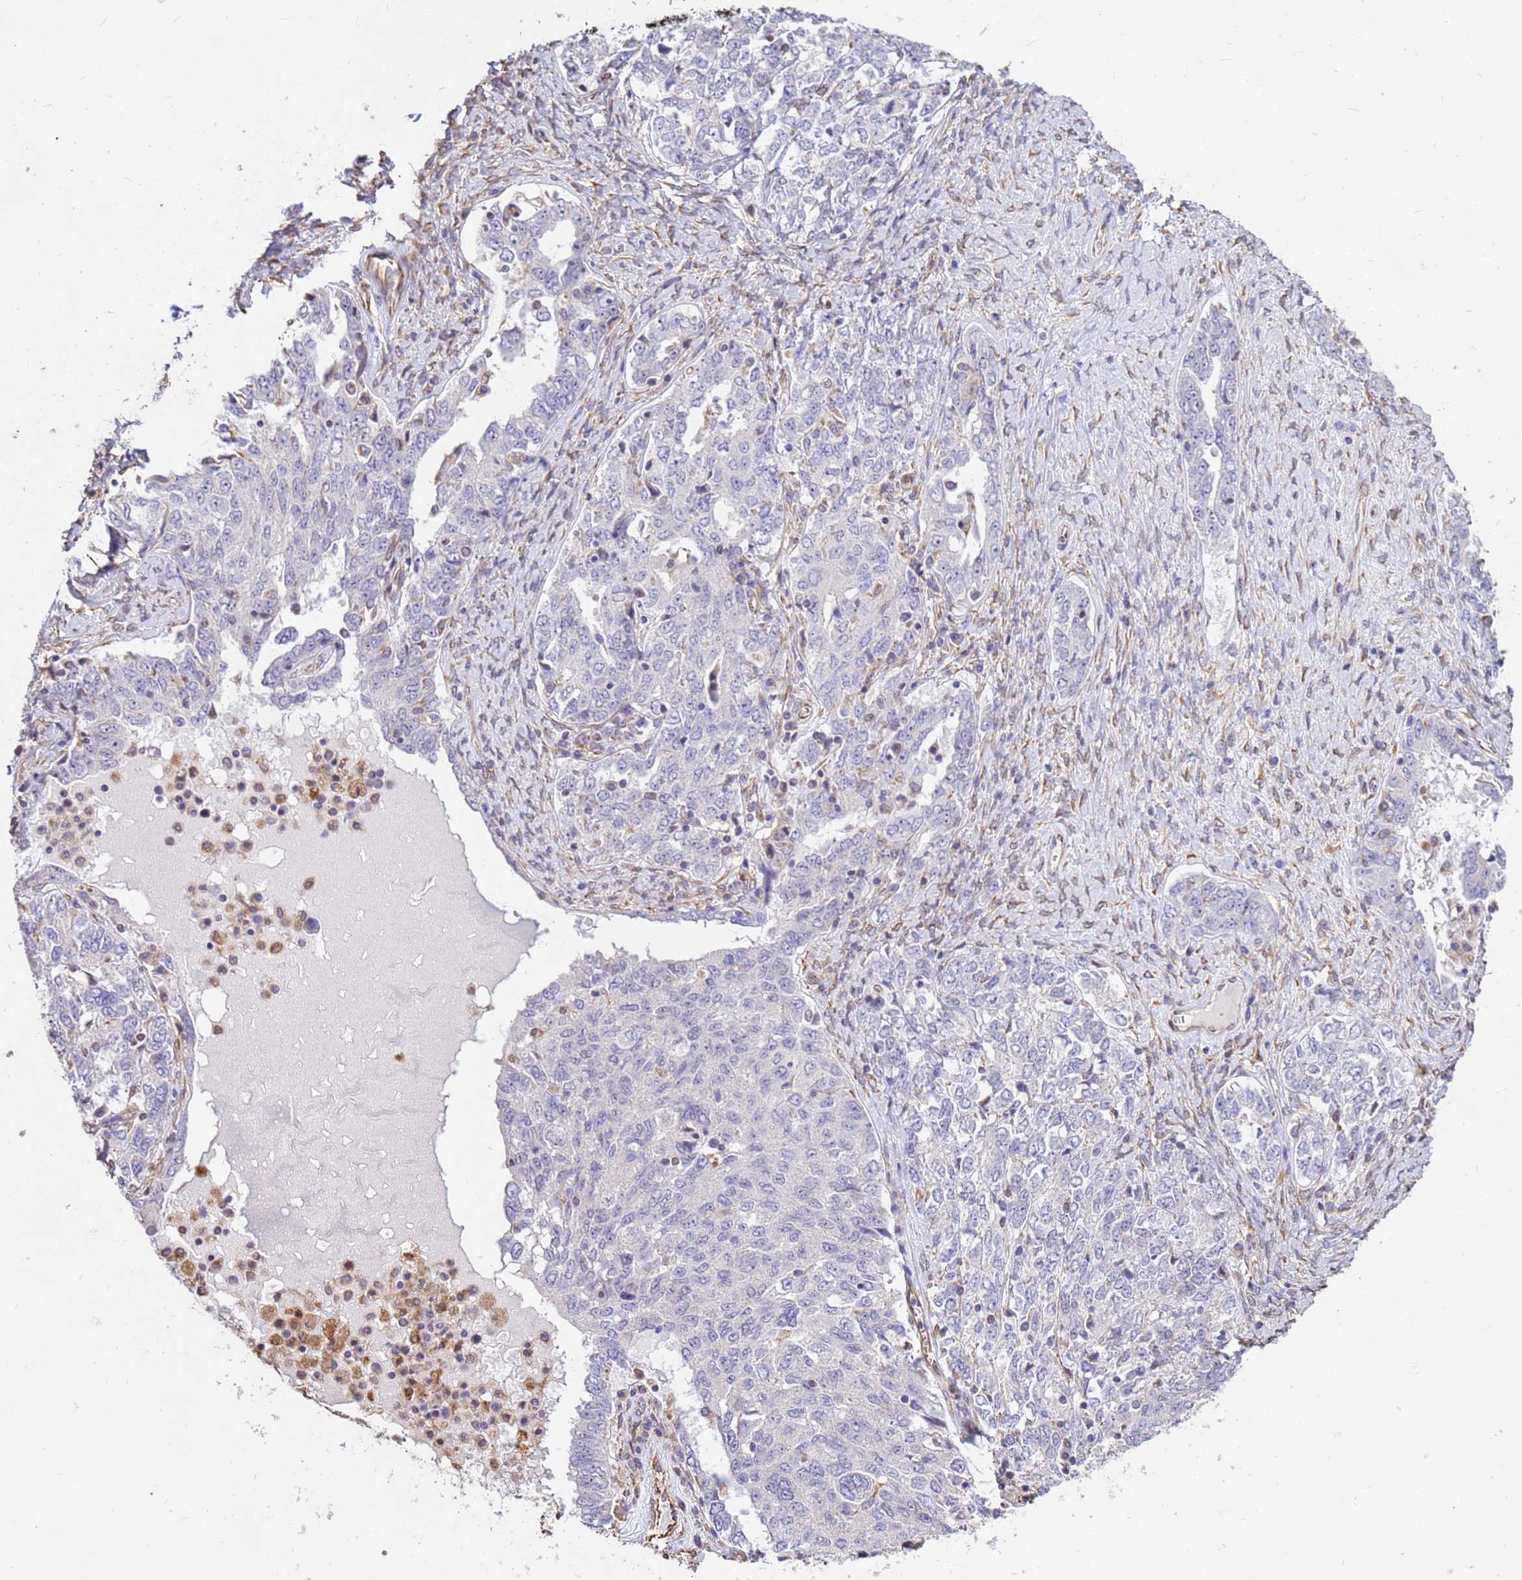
{"staining": {"intensity": "negative", "quantity": "none", "location": "none"}, "tissue": "ovarian cancer", "cell_type": "Tumor cells", "image_type": "cancer", "snomed": [{"axis": "morphology", "description": "Carcinoma, endometroid"}, {"axis": "topography", "description": "Ovary"}], "caption": "Ovarian endometroid carcinoma was stained to show a protein in brown. There is no significant positivity in tumor cells. Brightfield microscopy of immunohistochemistry (IHC) stained with DAB (brown) and hematoxylin (blue), captured at high magnification.", "gene": "TCEAL3", "patient": {"sex": "female", "age": 62}}